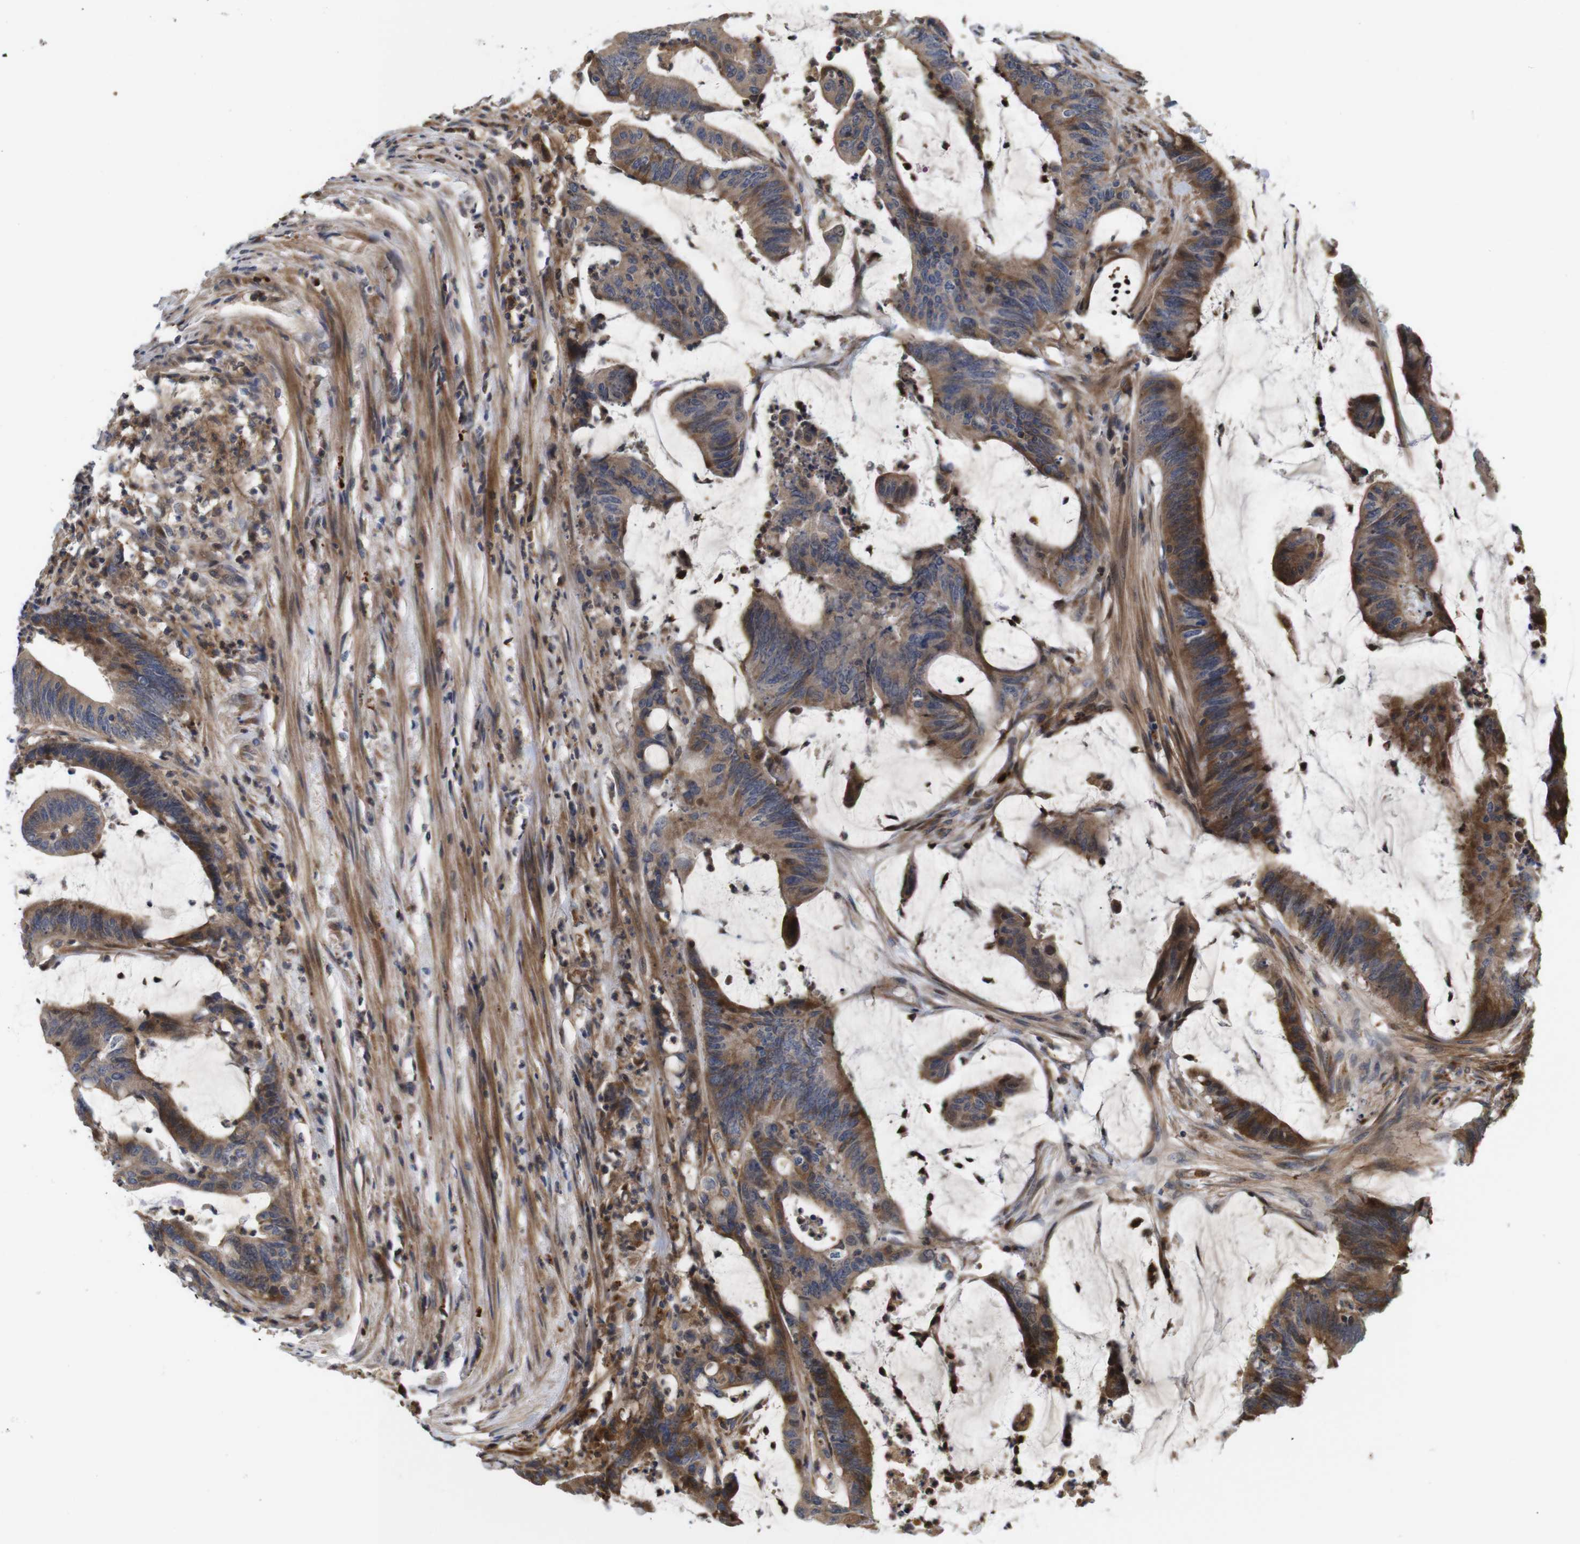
{"staining": {"intensity": "strong", "quantity": ">75%", "location": "cytoplasmic/membranous"}, "tissue": "colorectal cancer", "cell_type": "Tumor cells", "image_type": "cancer", "snomed": [{"axis": "morphology", "description": "Adenocarcinoma, NOS"}, {"axis": "topography", "description": "Rectum"}], "caption": "A micrograph showing strong cytoplasmic/membranous positivity in about >75% of tumor cells in colorectal cancer (adenocarcinoma), as visualized by brown immunohistochemical staining.", "gene": "SPRY3", "patient": {"sex": "female", "age": 66}}